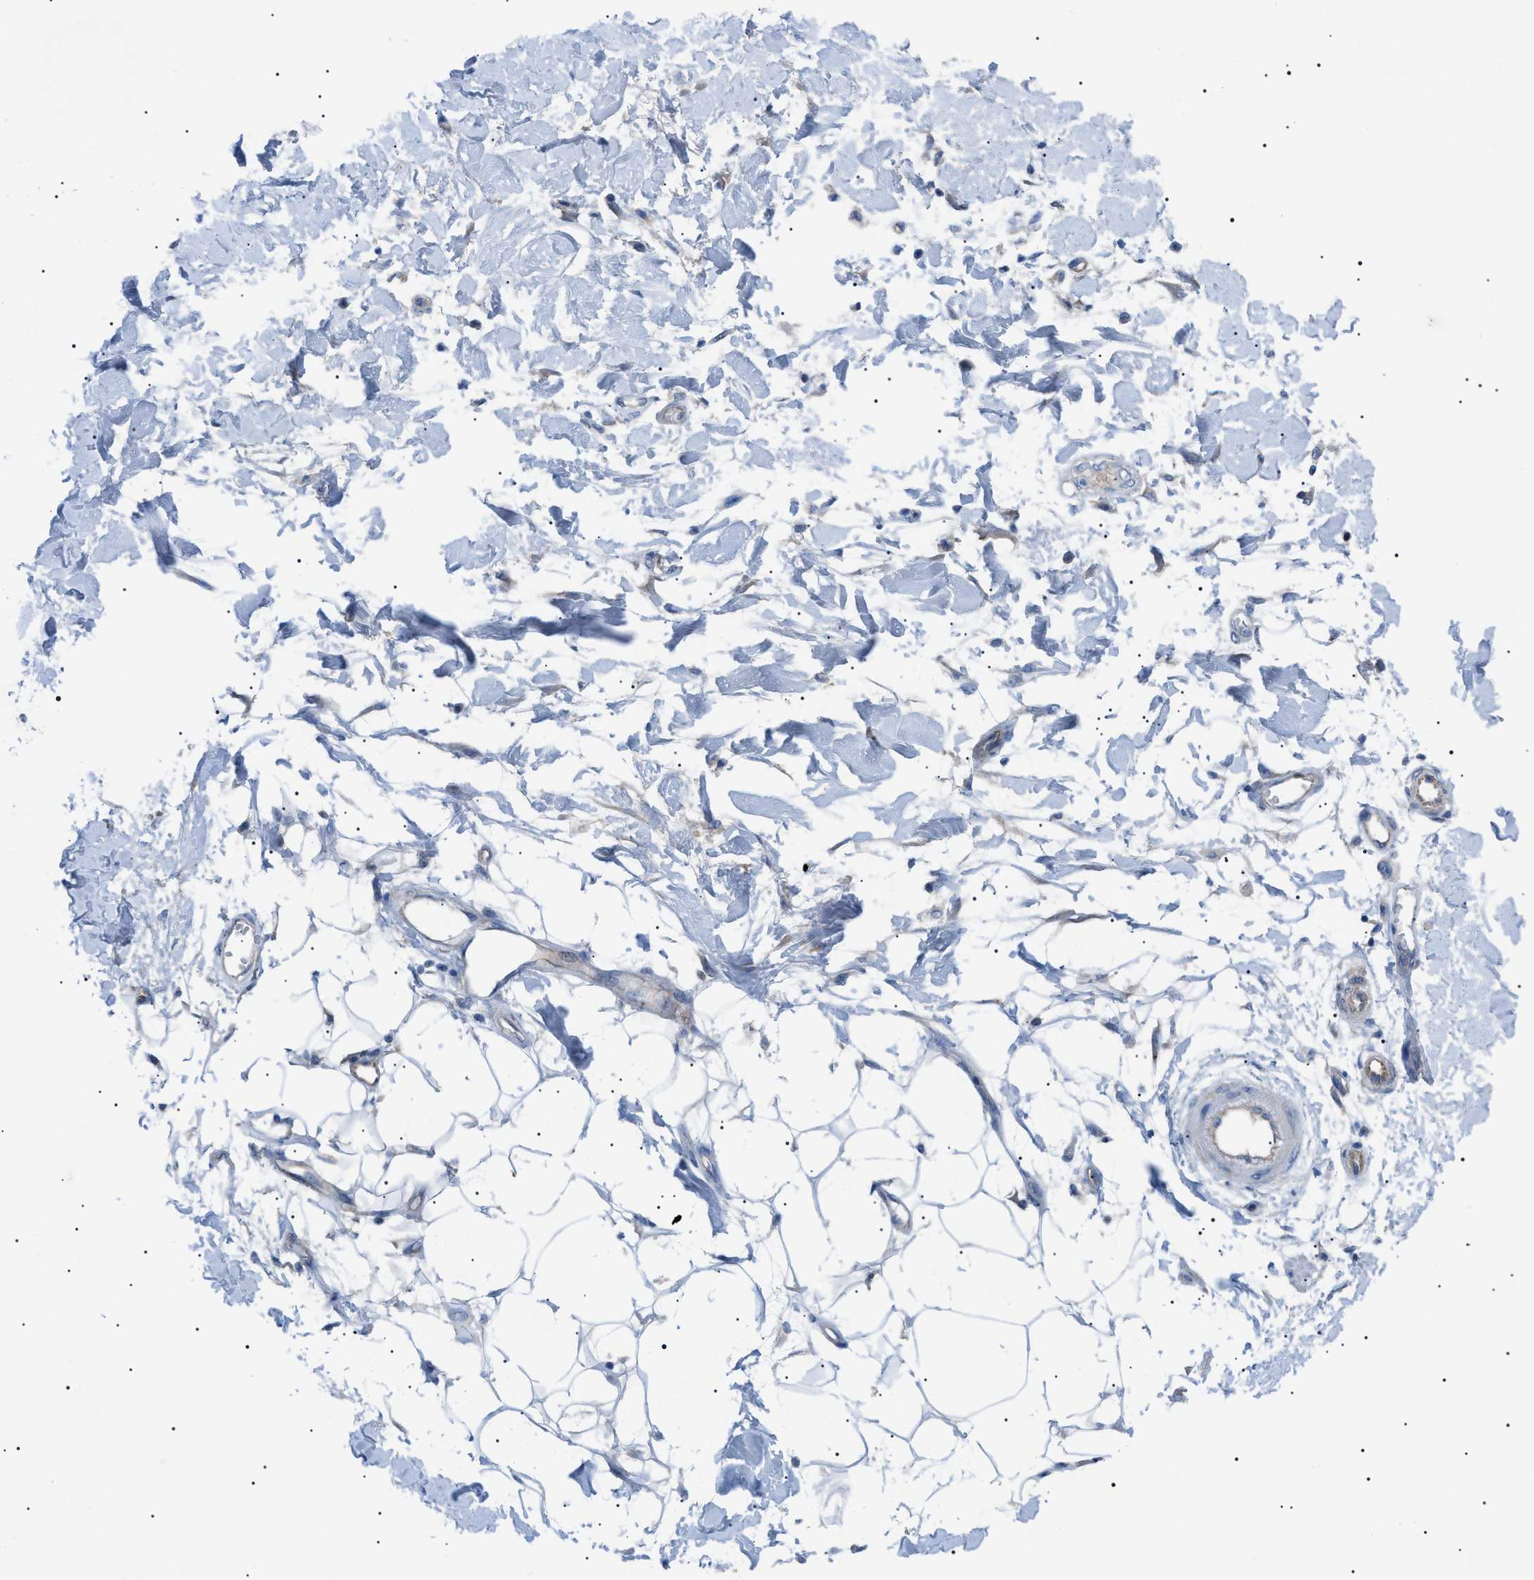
{"staining": {"intensity": "negative", "quantity": "none", "location": "none"}, "tissue": "adipose tissue", "cell_type": "Adipocytes", "image_type": "normal", "snomed": [{"axis": "morphology", "description": "Normal tissue, NOS"}, {"axis": "morphology", "description": "Squamous cell carcinoma, NOS"}, {"axis": "topography", "description": "Skin"}, {"axis": "topography", "description": "Peripheral nerve tissue"}], "caption": "This is an immunohistochemistry histopathology image of normal human adipose tissue. There is no positivity in adipocytes.", "gene": "ADAMTS1", "patient": {"sex": "male", "age": 83}}